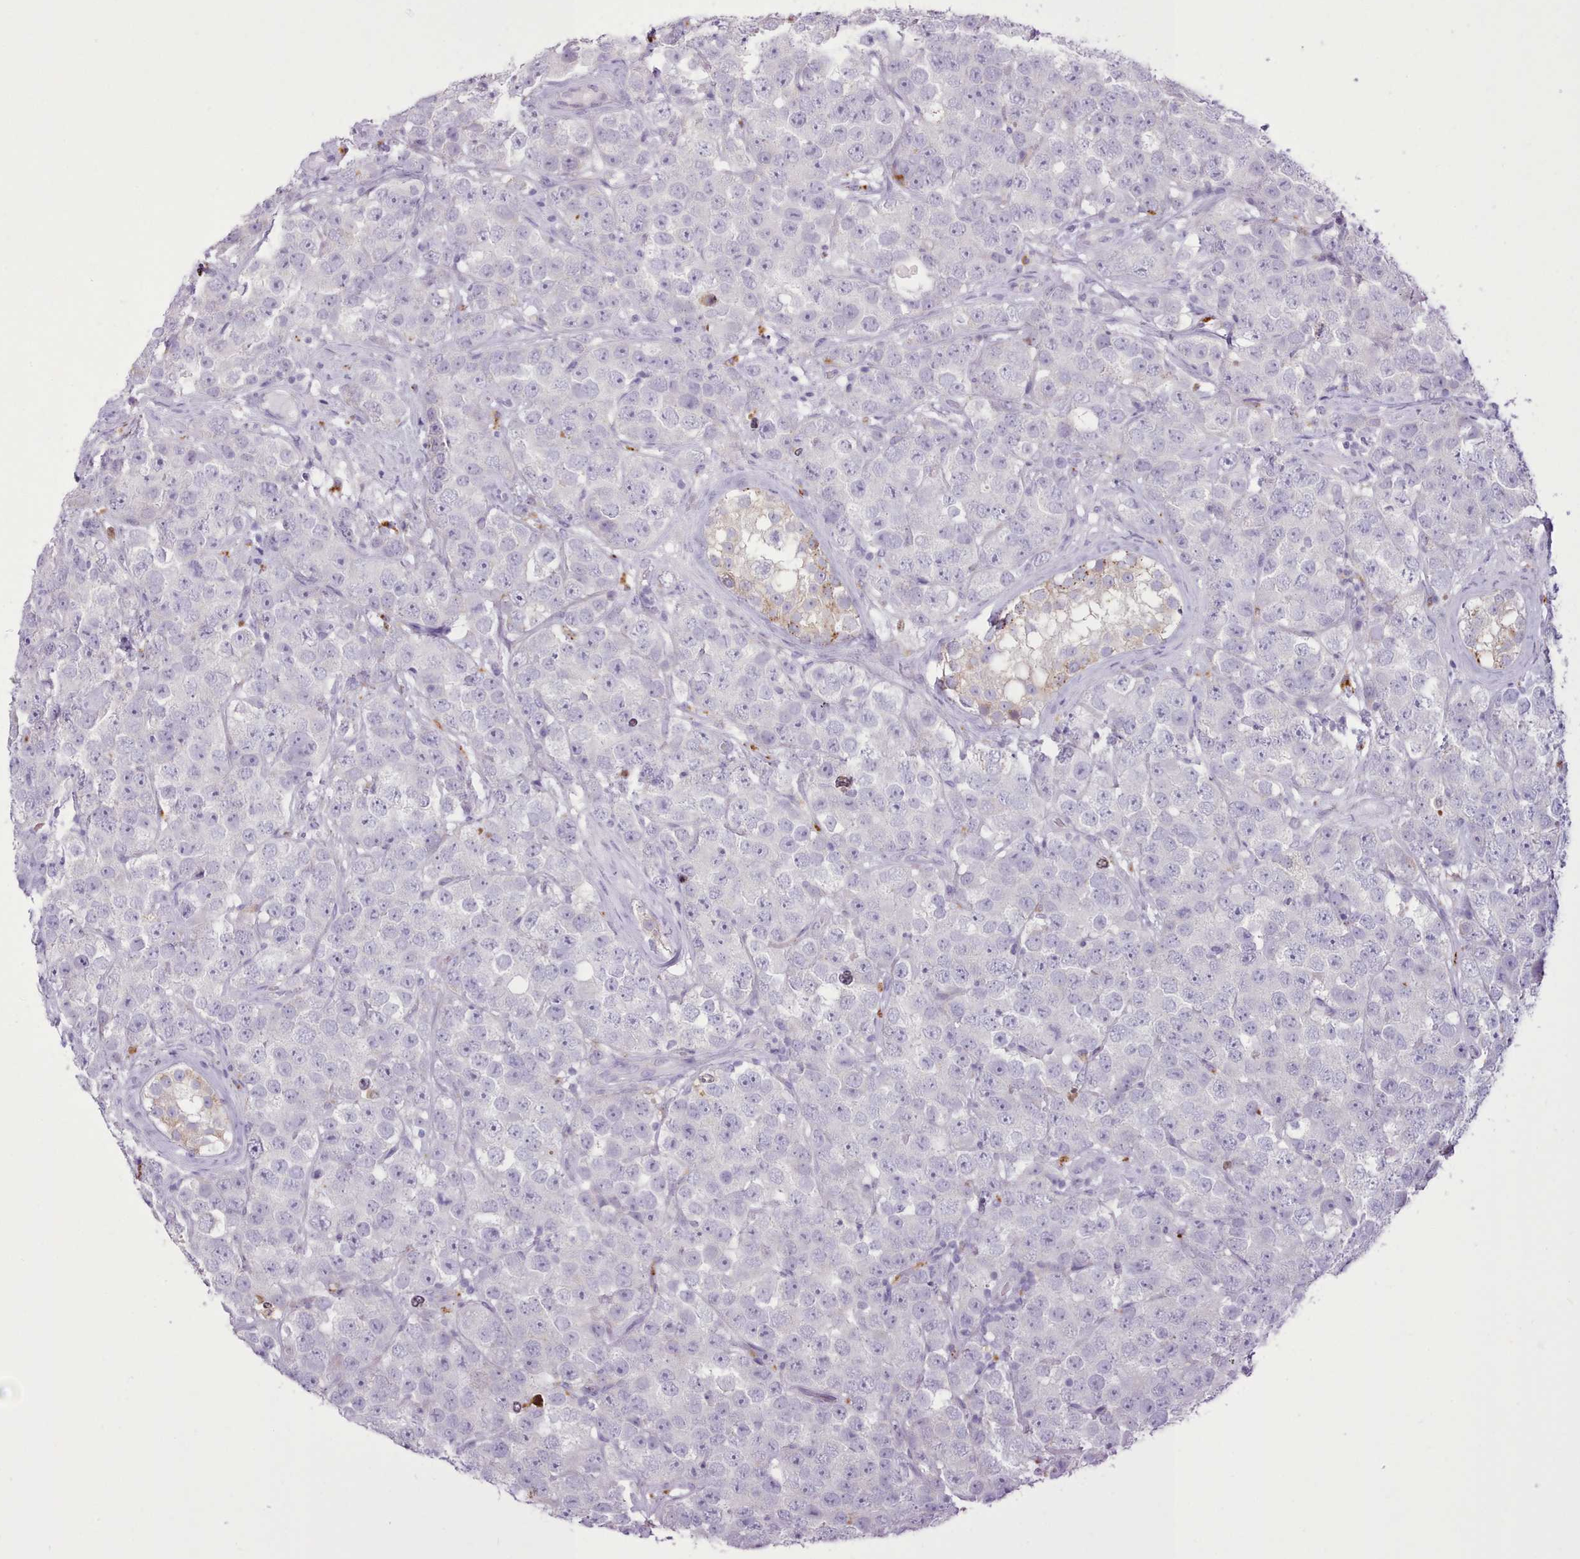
{"staining": {"intensity": "negative", "quantity": "none", "location": "none"}, "tissue": "testis cancer", "cell_type": "Tumor cells", "image_type": "cancer", "snomed": [{"axis": "morphology", "description": "Seminoma, NOS"}, {"axis": "topography", "description": "Testis"}], "caption": "This is an immunohistochemistry histopathology image of seminoma (testis). There is no positivity in tumor cells.", "gene": "SRD5A1", "patient": {"sex": "male", "age": 28}}